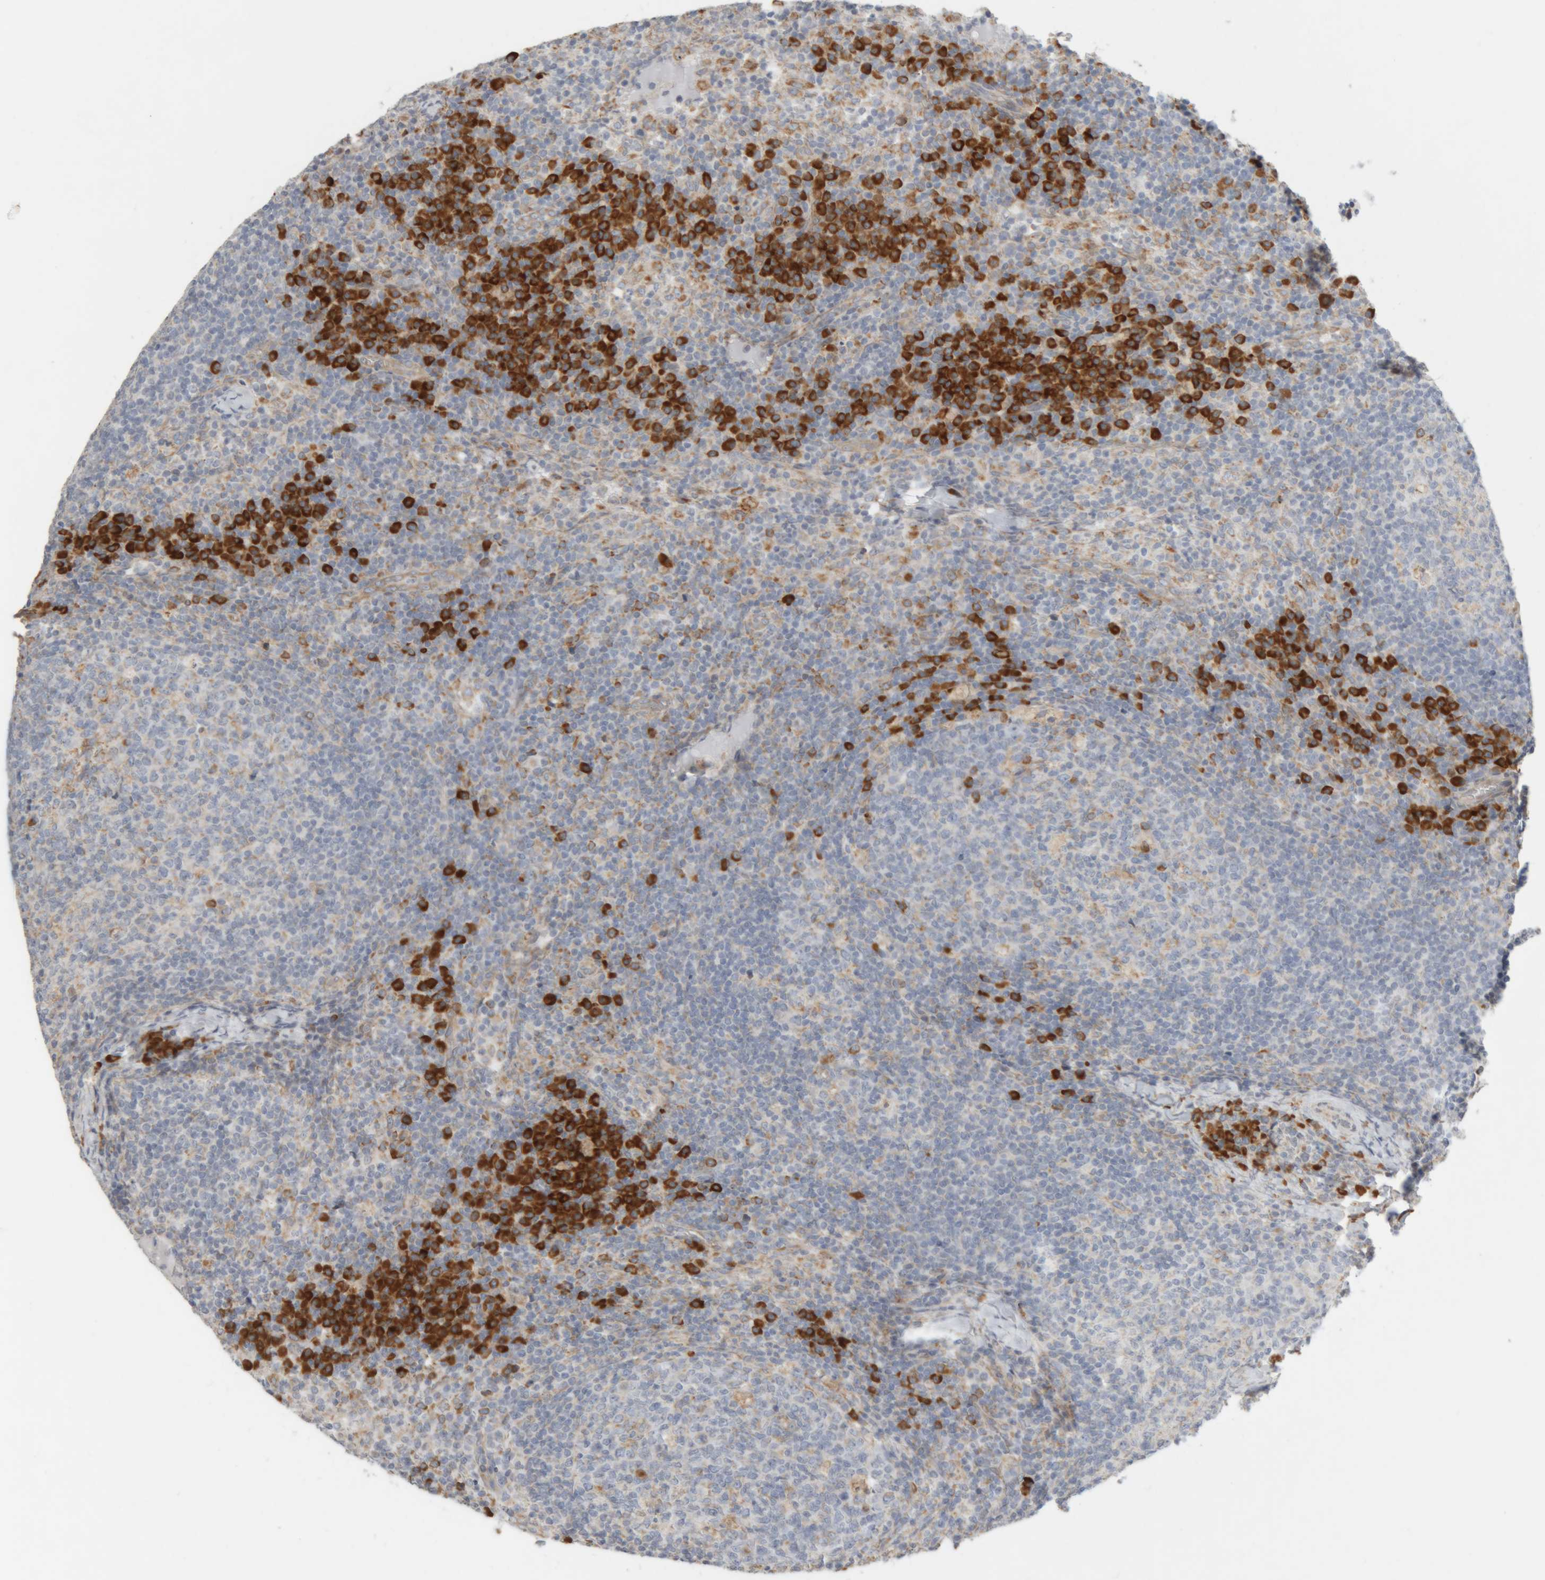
{"staining": {"intensity": "moderate", "quantity": "<25%", "location": "cytoplasmic/membranous"}, "tissue": "lymph node", "cell_type": "Germinal center cells", "image_type": "normal", "snomed": [{"axis": "morphology", "description": "Normal tissue, NOS"}, {"axis": "morphology", "description": "Inflammation, NOS"}, {"axis": "topography", "description": "Lymph node"}], "caption": "Protein expression analysis of unremarkable lymph node exhibits moderate cytoplasmic/membranous staining in approximately <25% of germinal center cells. (Stains: DAB (3,3'-diaminobenzidine) in brown, nuclei in blue, Microscopy: brightfield microscopy at high magnification).", "gene": "RPN2", "patient": {"sex": "male", "age": 55}}